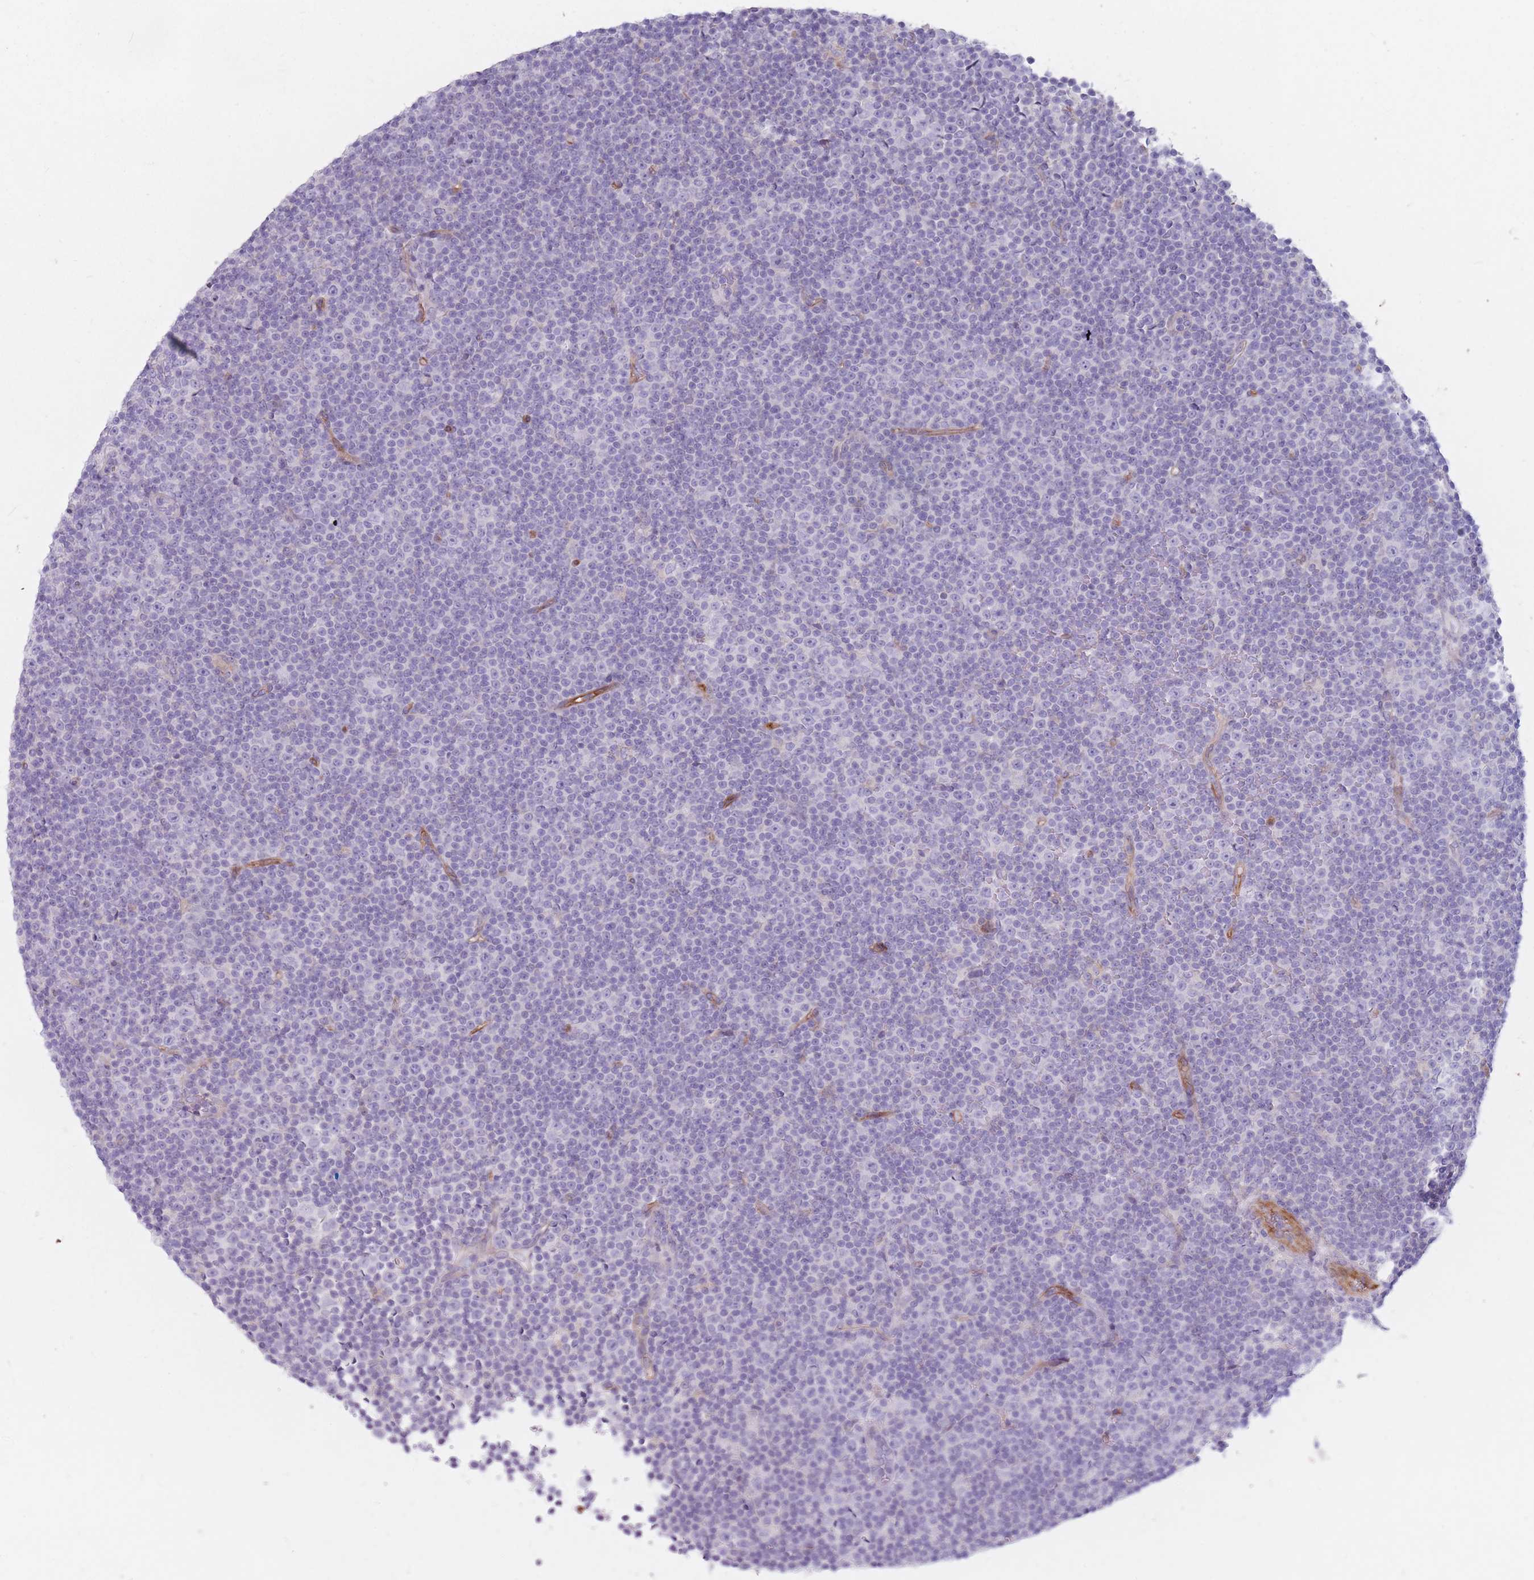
{"staining": {"intensity": "negative", "quantity": "none", "location": "none"}, "tissue": "lymphoma", "cell_type": "Tumor cells", "image_type": "cancer", "snomed": [{"axis": "morphology", "description": "Malignant lymphoma, non-Hodgkin's type, Low grade"}, {"axis": "topography", "description": "Lymph node"}], "caption": "Histopathology image shows no protein expression in tumor cells of malignant lymphoma, non-Hodgkin's type (low-grade) tissue.", "gene": "PLPP1", "patient": {"sex": "female", "age": 67}}